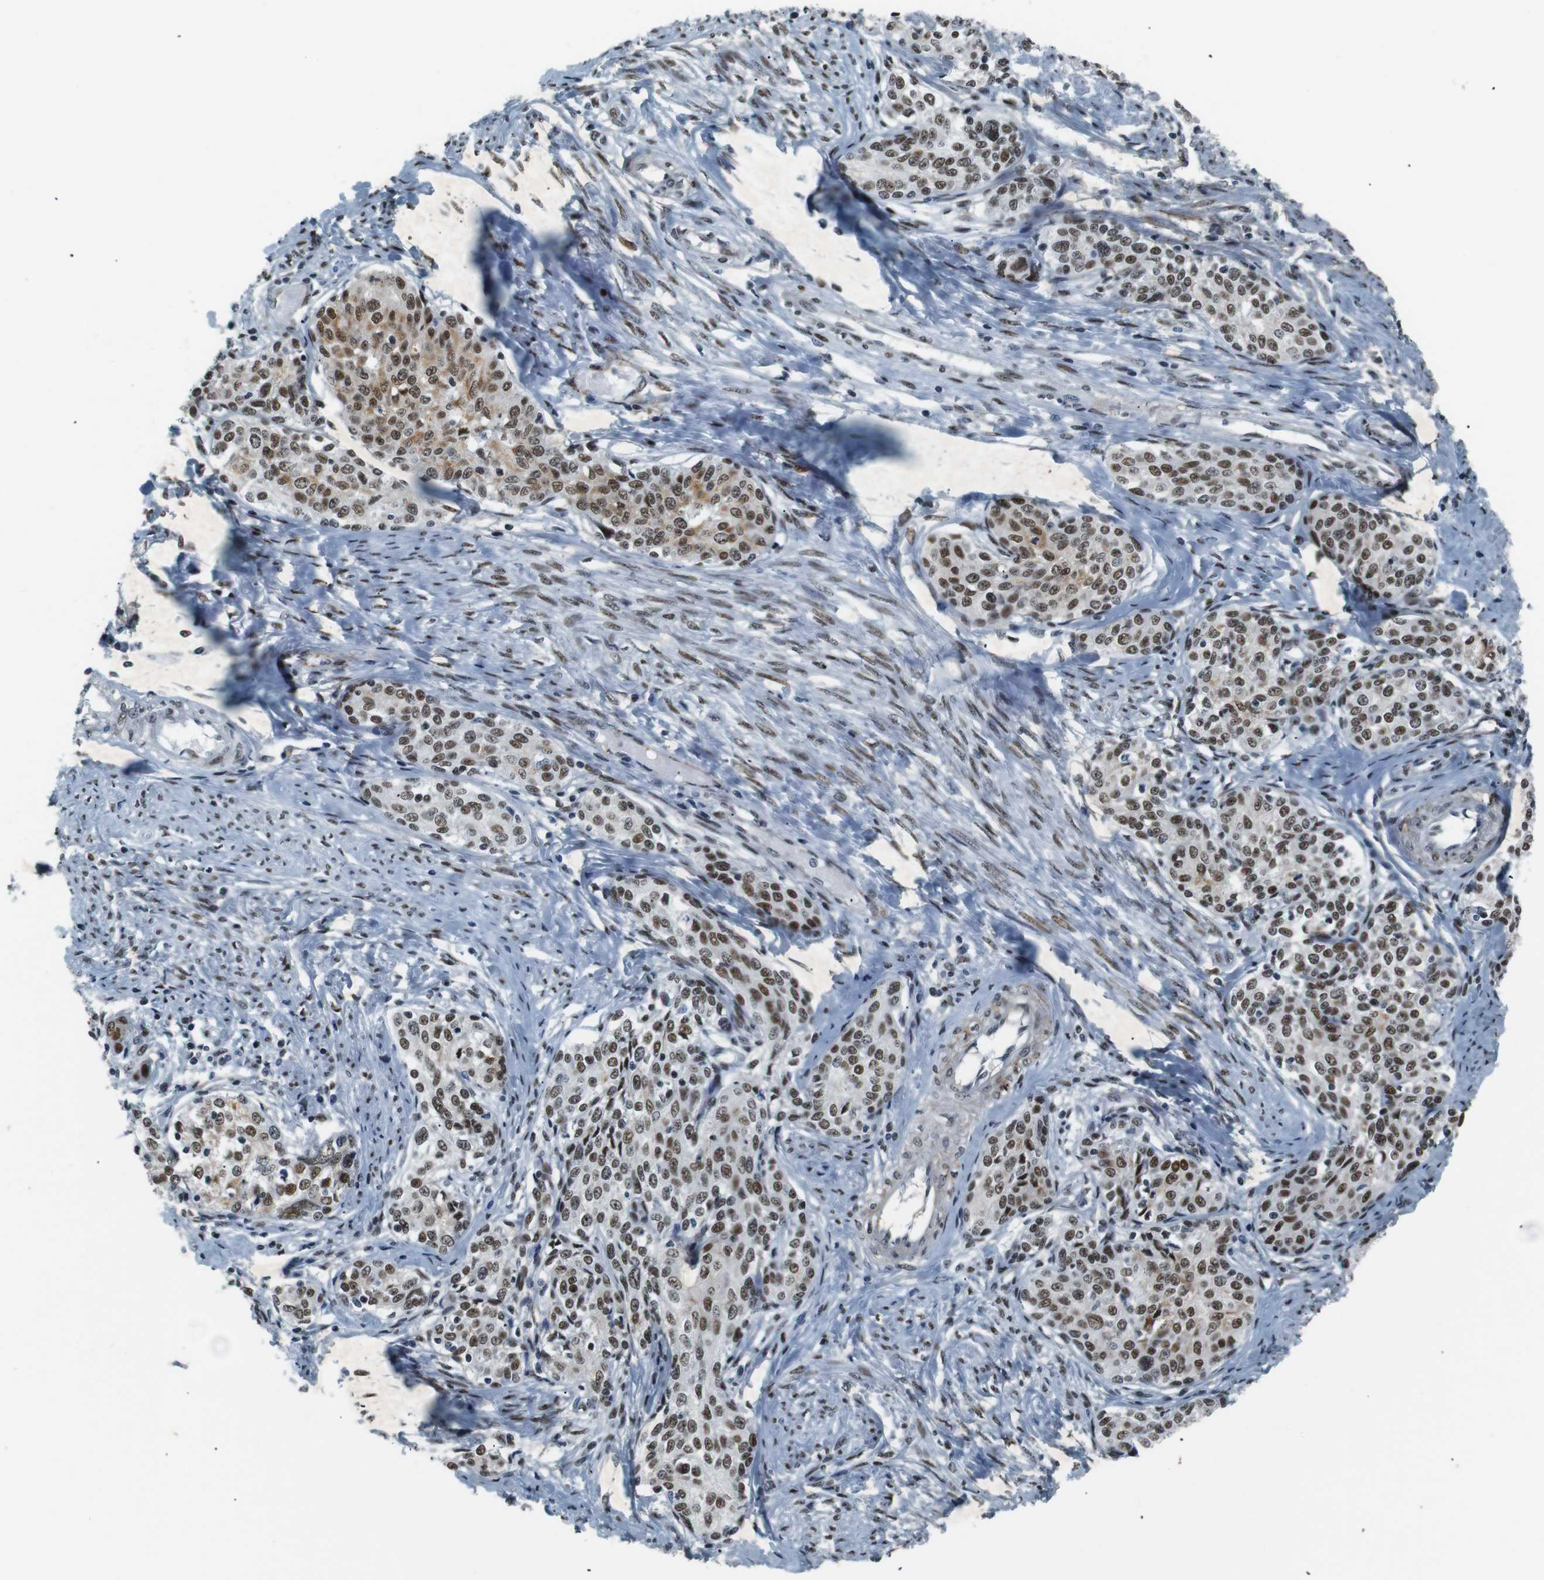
{"staining": {"intensity": "moderate", "quantity": ">75%", "location": "cytoplasmic/membranous,nuclear"}, "tissue": "cervical cancer", "cell_type": "Tumor cells", "image_type": "cancer", "snomed": [{"axis": "morphology", "description": "Squamous cell carcinoma, NOS"}, {"axis": "morphology", "description": "Adenocarcinoma, NOS"}, {"axis": "topography", "description": "Cervix"}], "caption": "The histopathology image shows staining of cervical cancer, revealing moderate cytoplasmic/membranous and nuclear protein staining (brown color) within tumor cells.", "gene": "HEXIM1", "patient": {"sex": "female", "age": 52}}